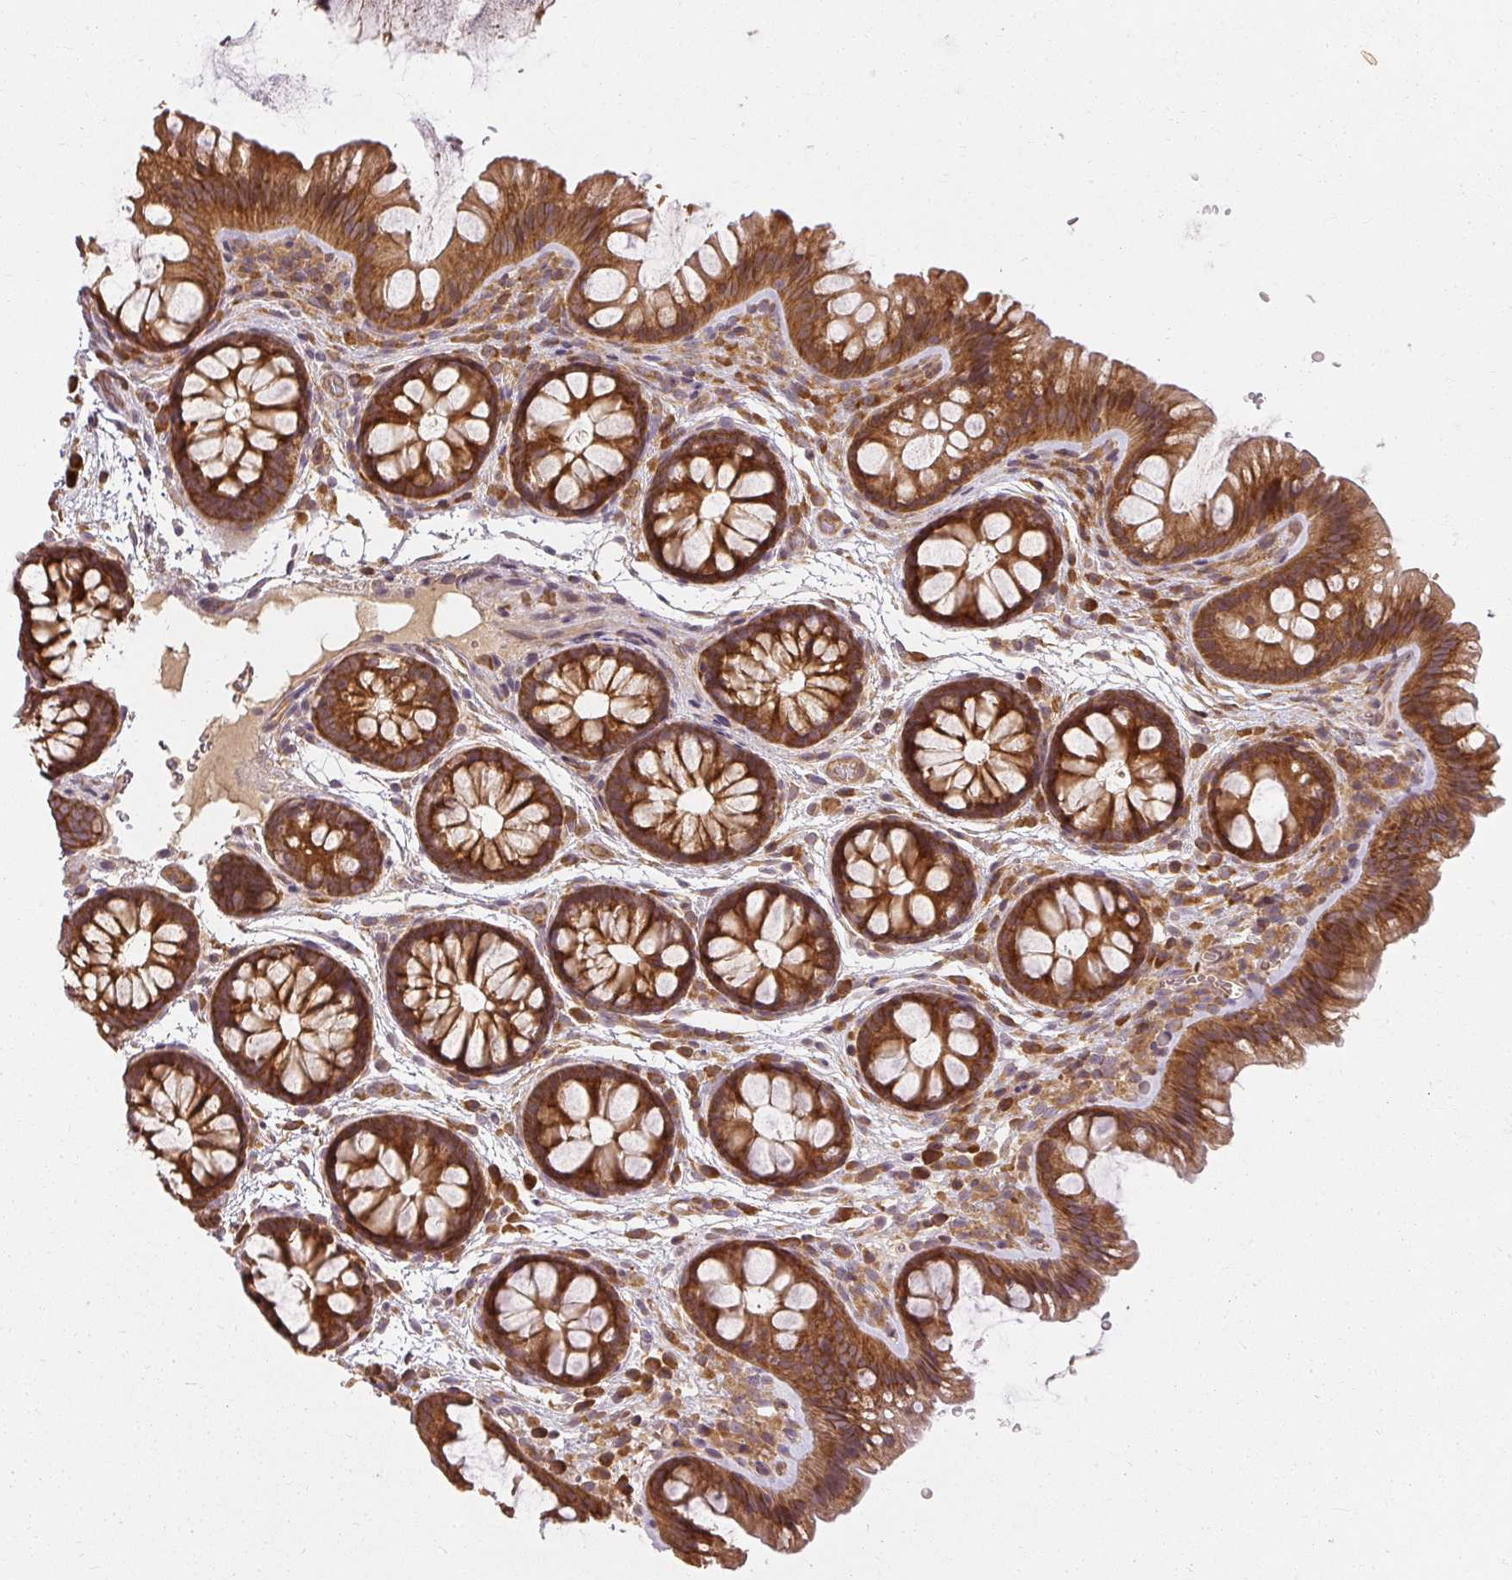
{"staining": {"intensity": "moderate", "quantity": ">75%", "location": "cytoplasmic/membranous"}, "tissue": "colon", "cell_type": "Endothelial cells", "image_type": "normal", "snomed": [{"axis": "morphology", "description": "Normal tissue, NOS"}, {"axis": "topography", "description": "Colon"}], "caption": "Protein staining shows moderate cytoplasmic/membranous positivity in about >75% of endothelial cells in normal colon. The protein is stained brown, and the nuclei are stained in blue (DAB (3,3'-diaminobenzidine) IHC with brightfield microscopy, high magnification).", "gene": "RPL24", "patient": {"sex": "male", "age": 46}}